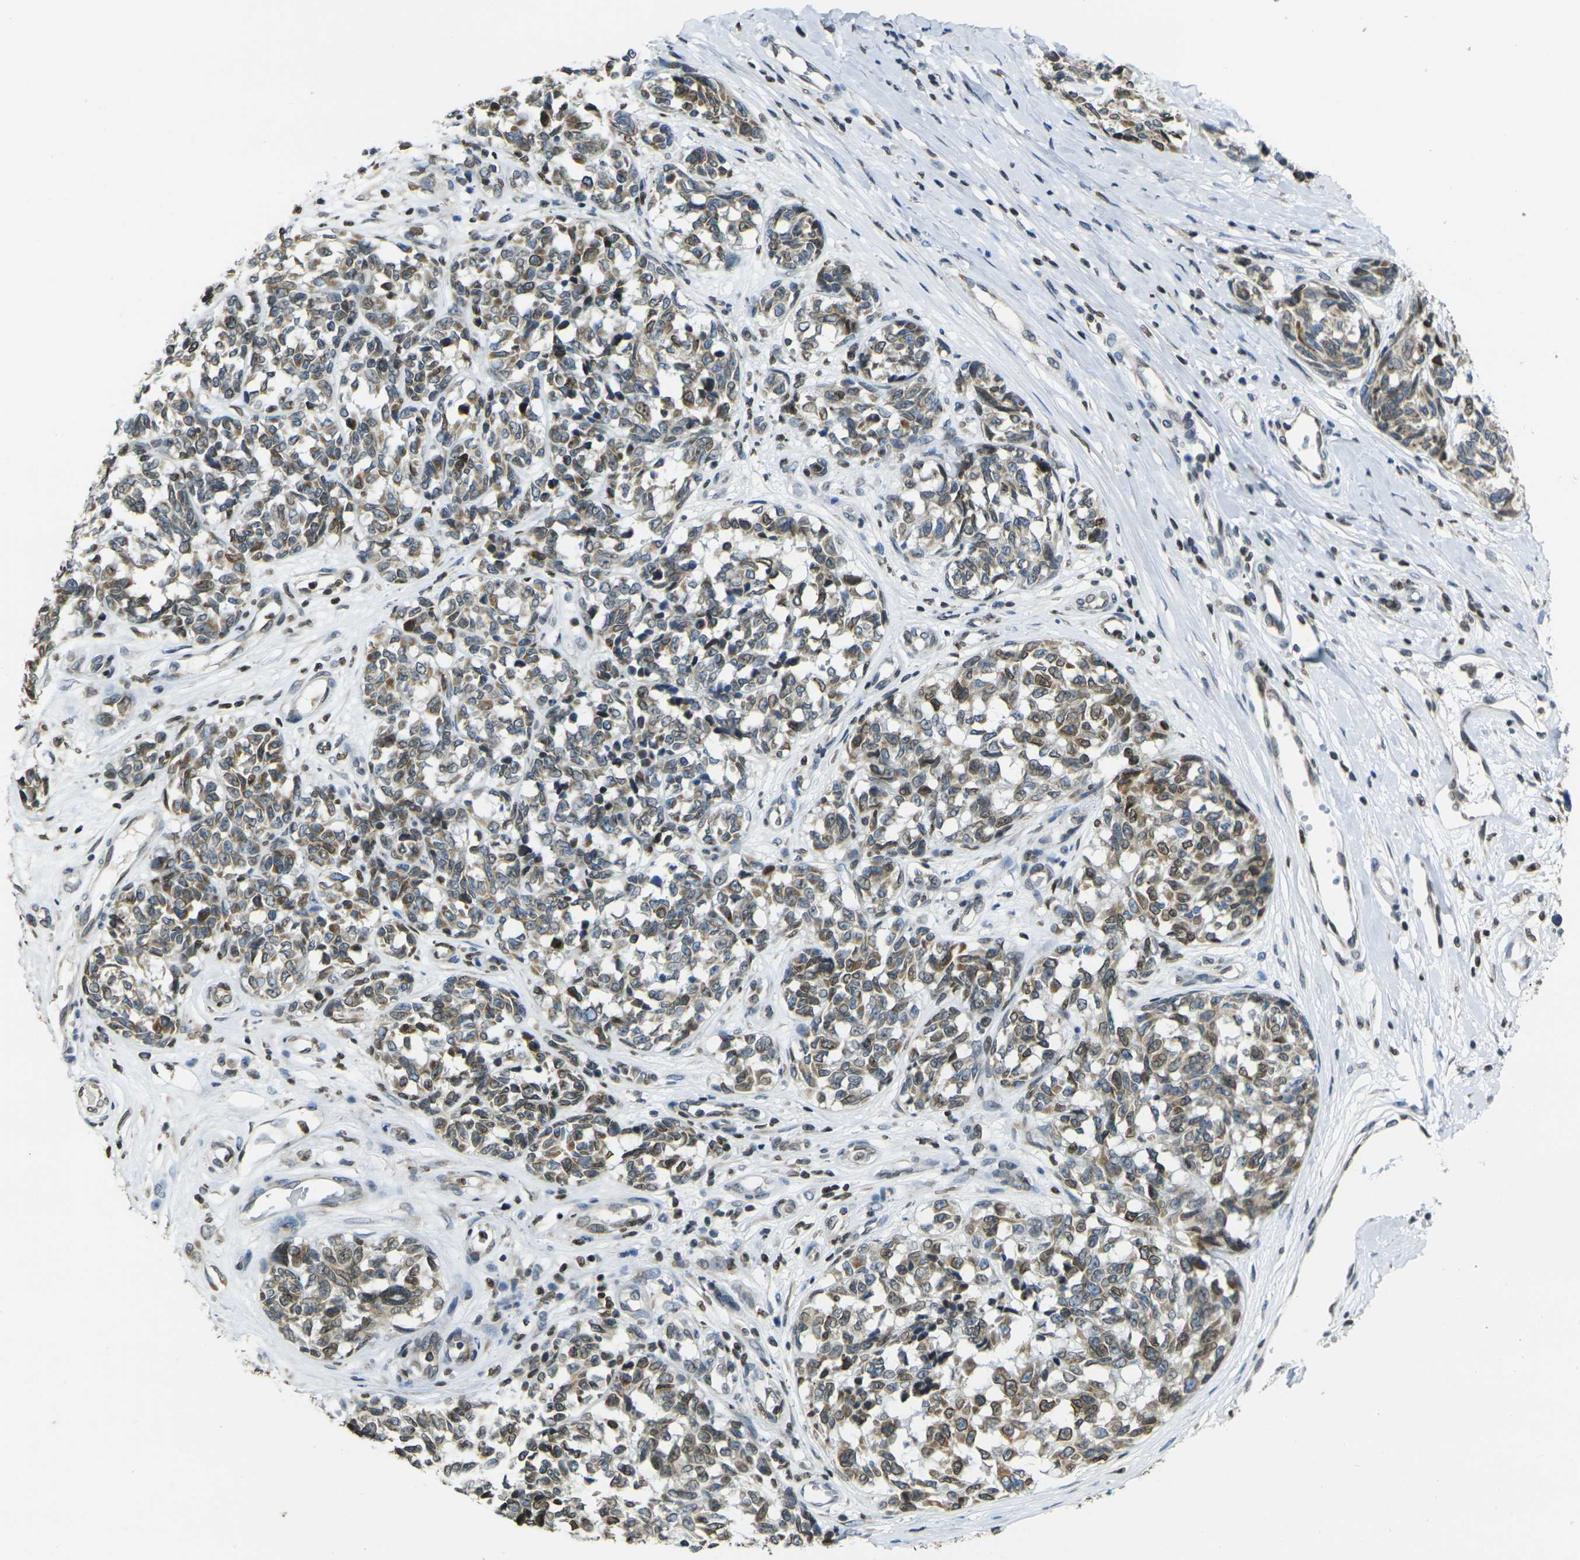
{"staining": {"intensity": "moderate", "quantity": ">75%", "location": "cytoplasmic/membranous,nuclear"}, "tissue": "melanoma", "cell_type": "Tumor cells", "image_type": "cancer", "snomed": [{"axis": "morphology", "description": "Malignant melanoma, NOS"}, {"axis": "topography", "description": "Skin"}], "caption": "Brown immunohistochemical staining in human melanoma demonstrates moderate cytoplasmic/membranous and nuclear expression in about >75% of tumor cells.", "gene": "BRDT", "patient": {"sex": "female", "age": 64}}